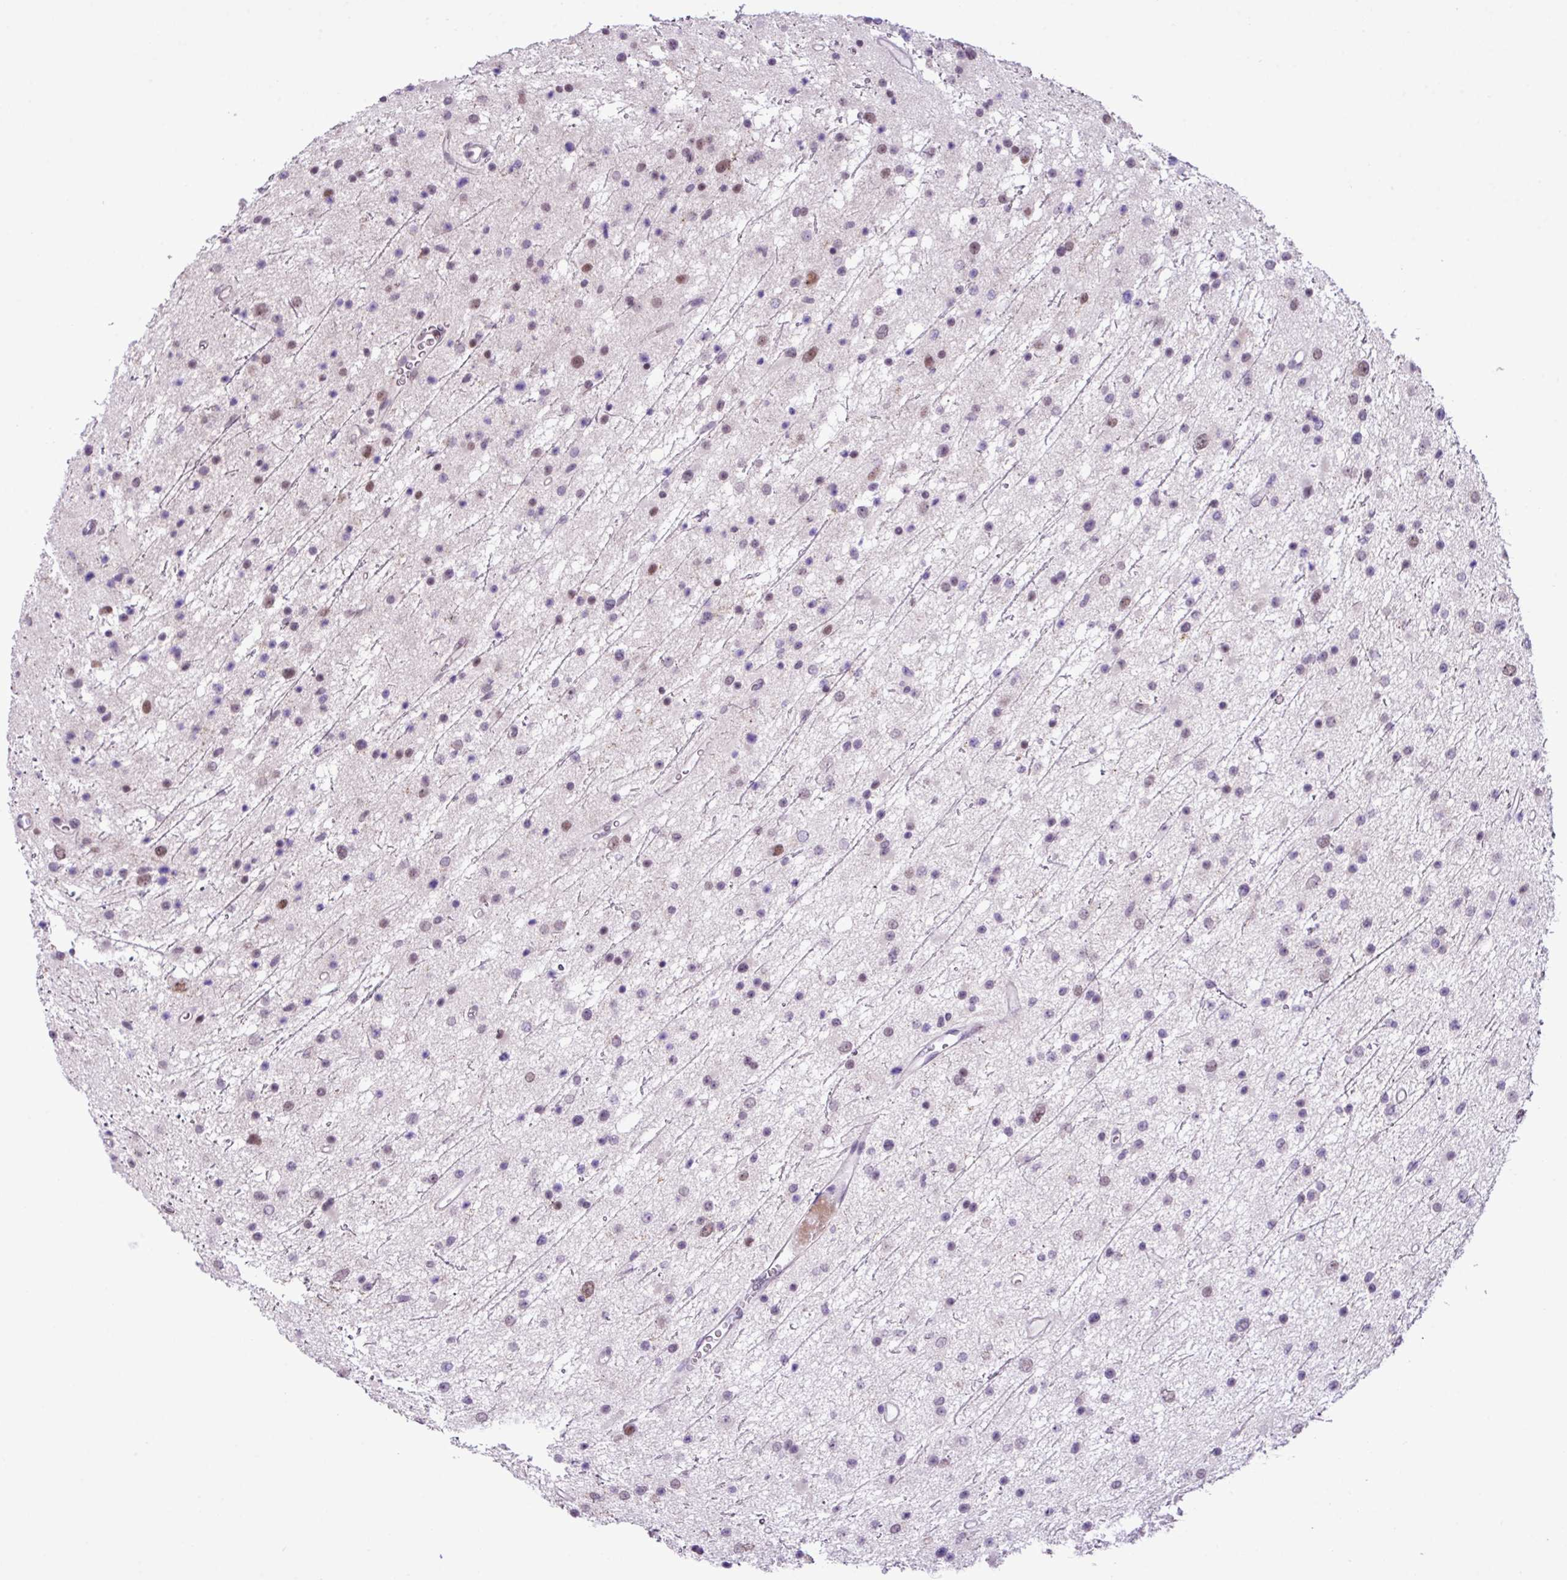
{"staining": {"intensity": "moderate", "quantity": "<25%", "location": "nuclear"}, "tissue": "glioma", "cell_type": "Tumor cells", "image_type": "cancer", "snomed": [{"axis": "morphology", "description": "Glioma, malignant, Low grade"}, {"axis": "topography", "description": "Cerebral cortex"}], "caption": "Protein analysis of malignant glioma (low-grade) tissue reveals moderate nuclear expression in about <25% of tumor cells. Using DAB (3,3'-diaminobenzidine) (brown) and hematoxylin (blue) stains, captured at high magnification using brightfield microscopy.", "gene": "YLPM1", "patient": {"sex": "female", "age": 39}}